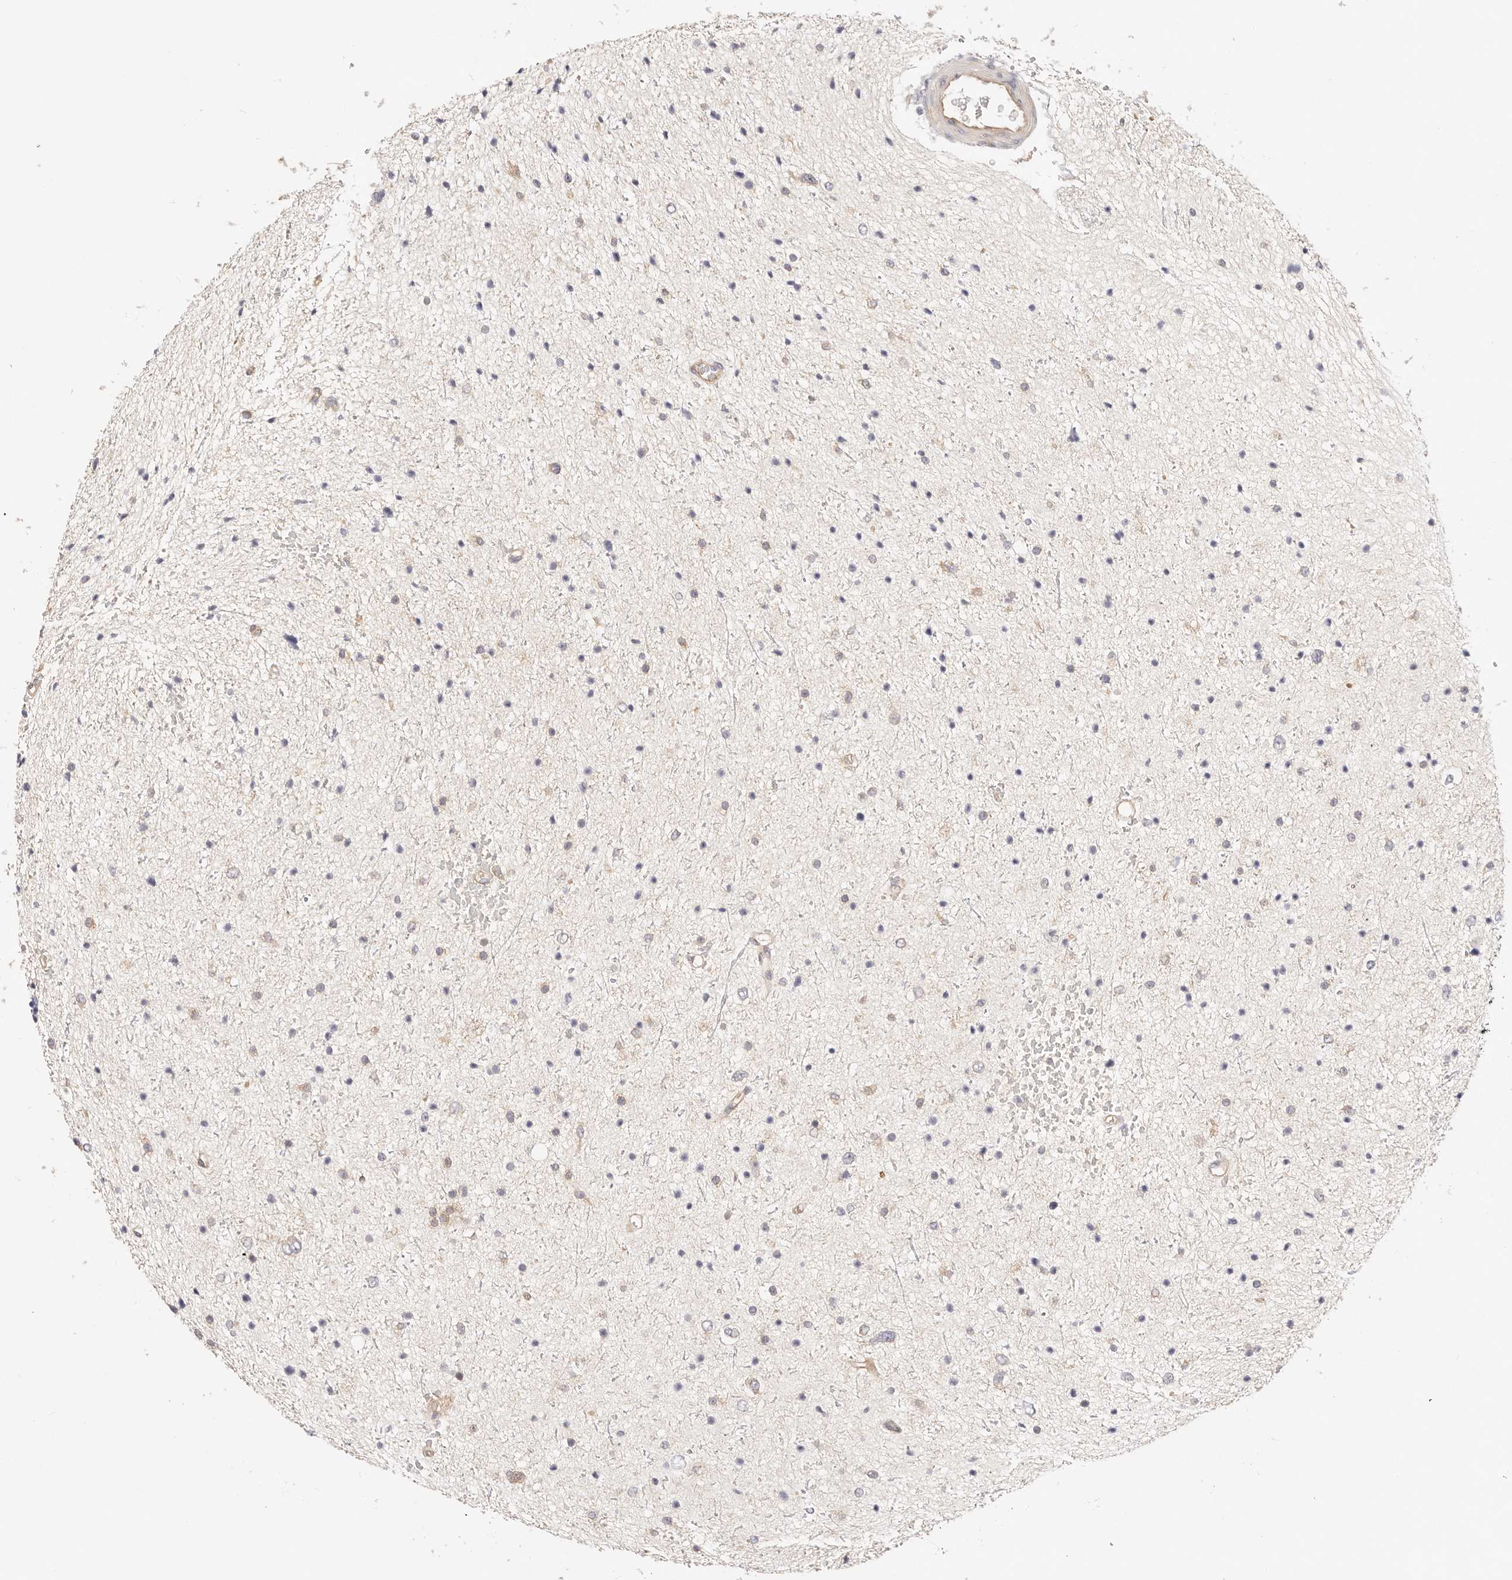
{"staining": {"intensity": "weak", "quantity": "<25%", "location": "cytoplasmic/membranous"}, "tissue": "glioma", "cell_type": "Tumor cells", "image_type": "cancer", "snomed": [{"axis": "morphology", "description": "Glioma, malignant, Low grade"}, {"axis": "topography", "description": "Brain"}], "caption": "Malignant glioma (low-grade) was stained to show a protein in brown. There is no significant expression in tumor cells.", "gene": "KCMF1", "patient": {"sex": "female", "age": 37}}